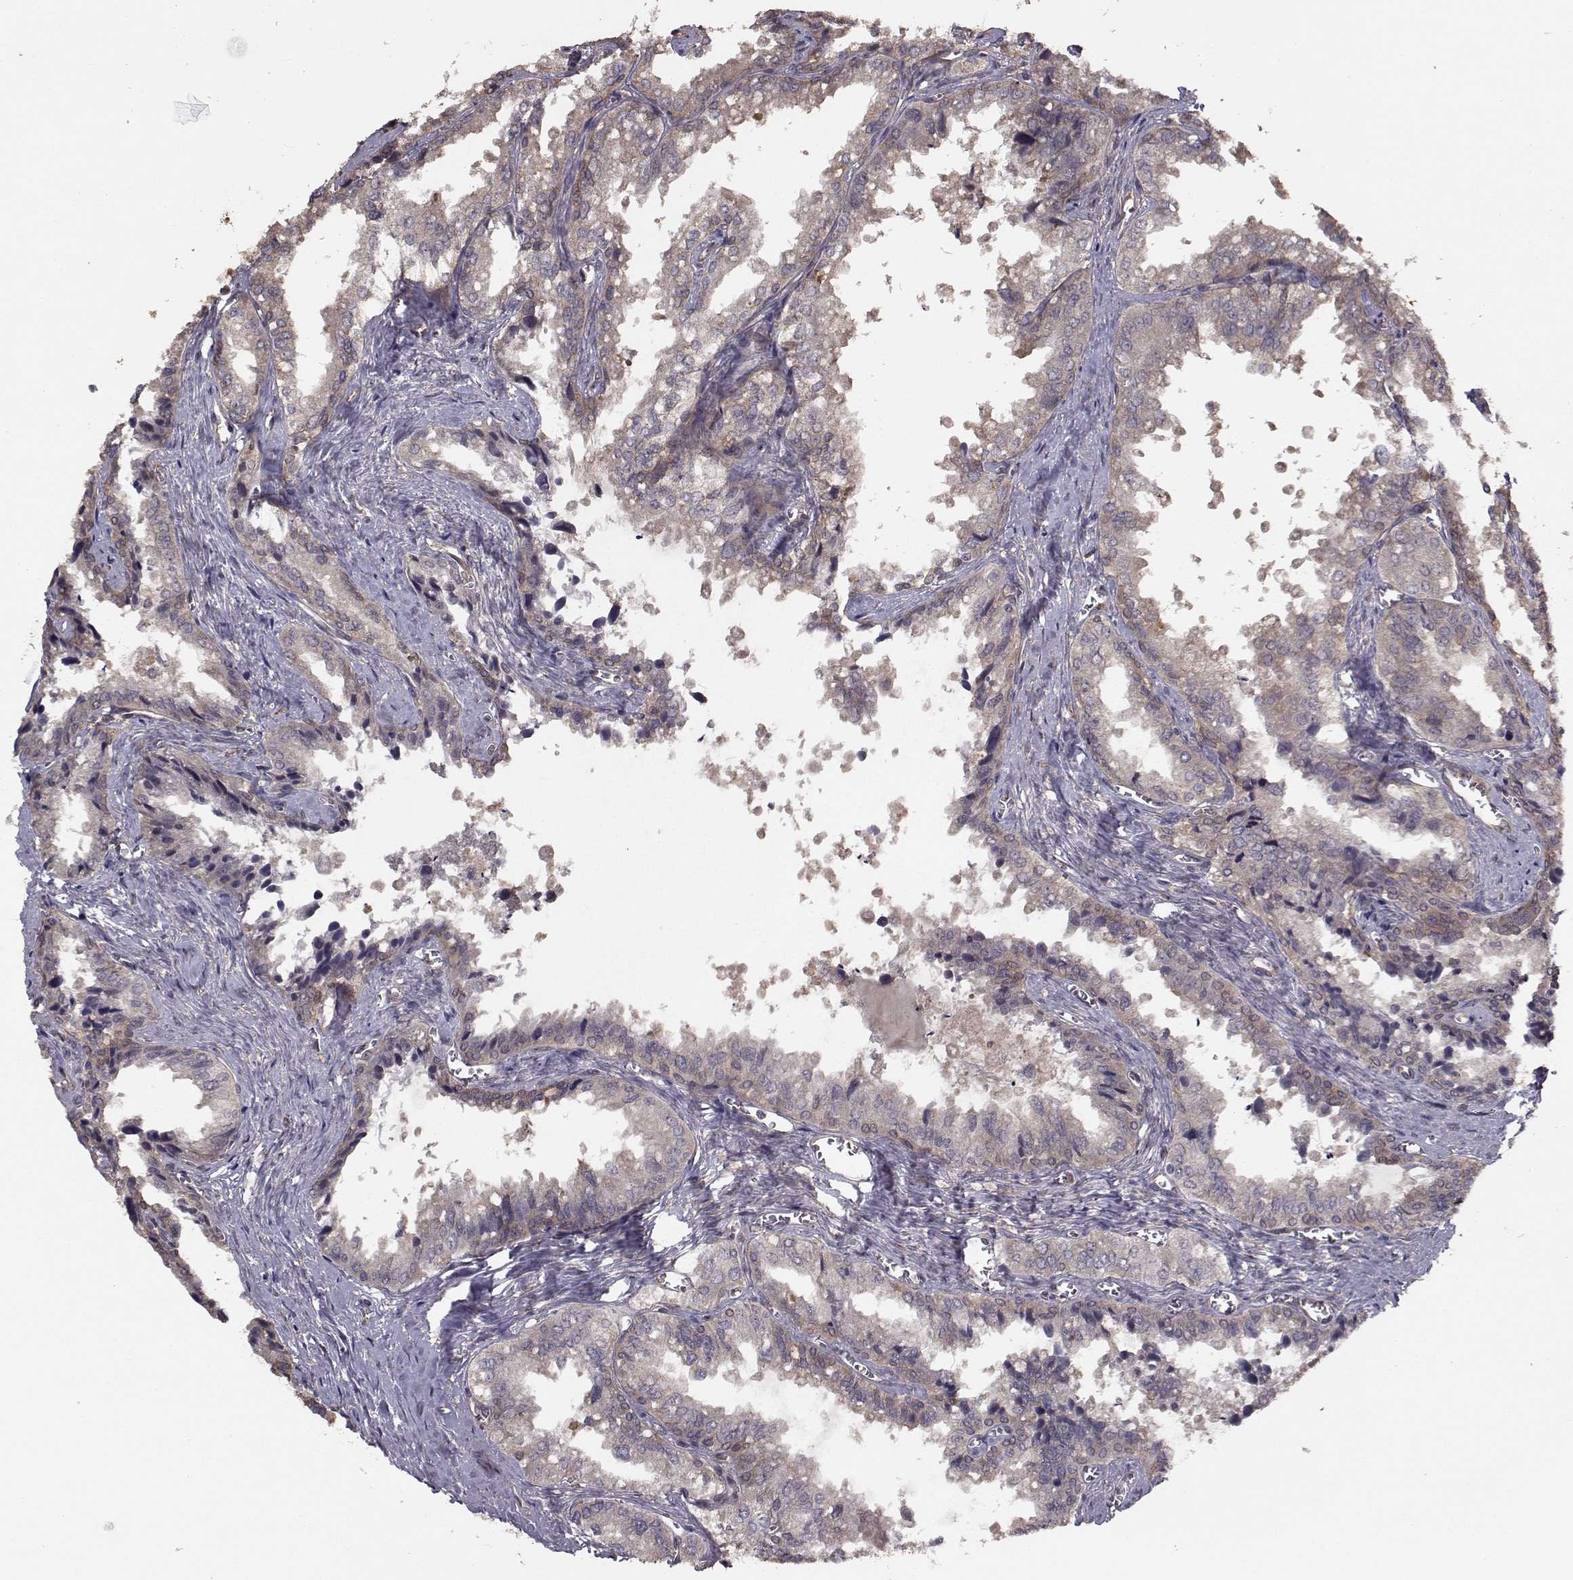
{"staining": {"intensity": "weak", "quantity": ">75%", "location": "cytoplasmic/membranous"}, "tissue": "seminal vesicle", "cell_type": "Glandular cells", "image_type": "normal", "snomed": [{"axis": "morphology", "description": "Normal tissue, NOS"}, {"axis": "topography", "description": "Seminal veicle"}], "caption": "Immunohistochemical staining of normal seminal vesicle exhibits weak cytoplasmic/membranous protein positivity in about >75% of glandular cells. (Stains: DAB (3,3'-diaminobenzidine) in brown, nuclei in blue, Microscopy: brightfield microscopy at high magnification).", "gene": "TRIP10", "patient": {"sex": "male", "age": 67}}